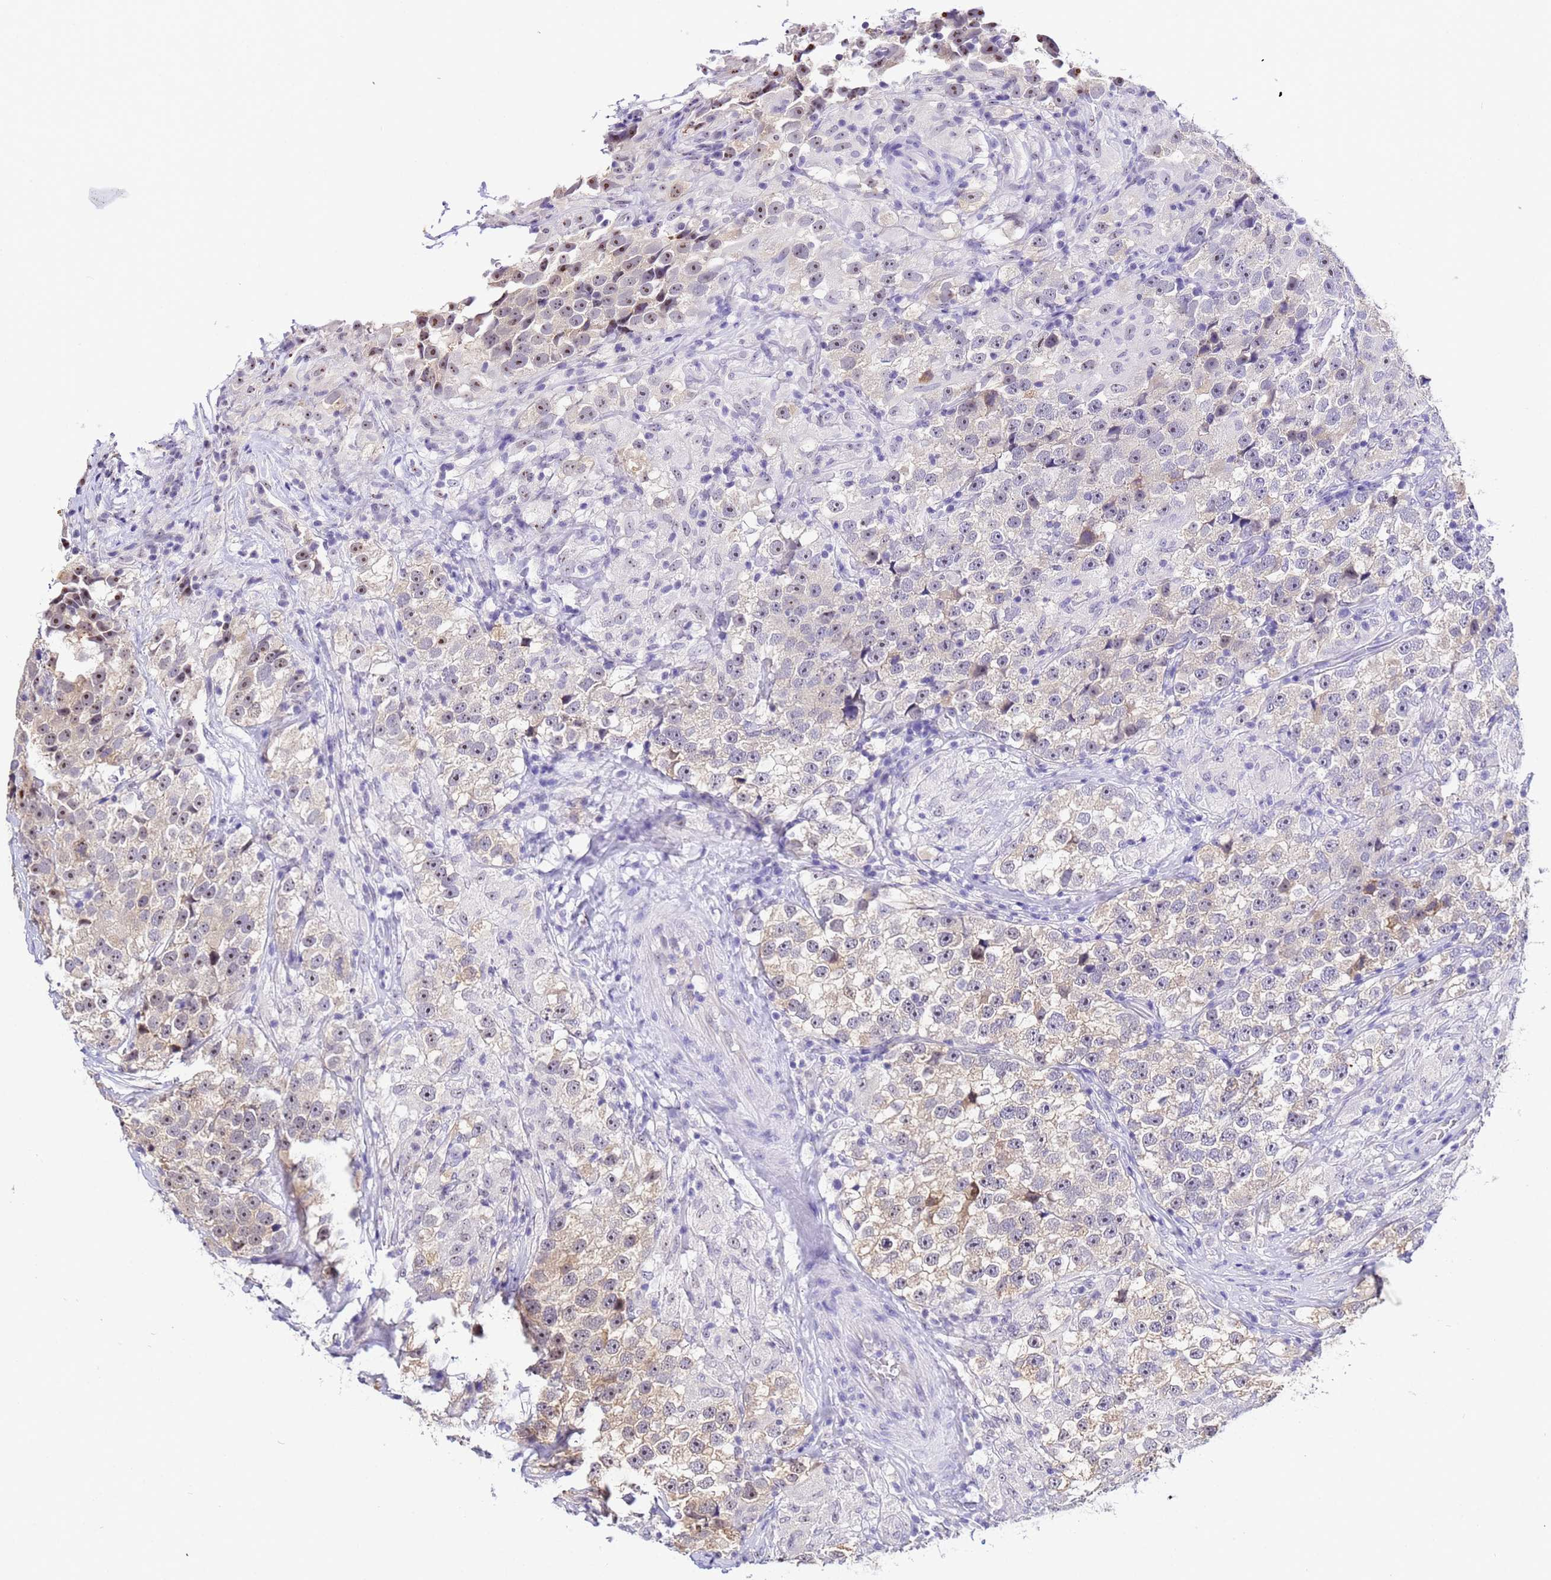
{"staining": {"intensity": "weak", "quantity": "<25%", "location": "cytoplasmic/membranous,nuclear"}, "tissue": "testis cancer", "cell_type": "Tumor cells", "image_type": "cancer", "snomed": [{"axis": "morphology", "description": "Seminoma, NOS"}, {"axis": "topography", "description": "Testis"}], "caption": "There is no significant positivity in tumor cells of testis seminoma.", "gene": "ACTL6B", "patient": {"sex": "male", "age": 46}}